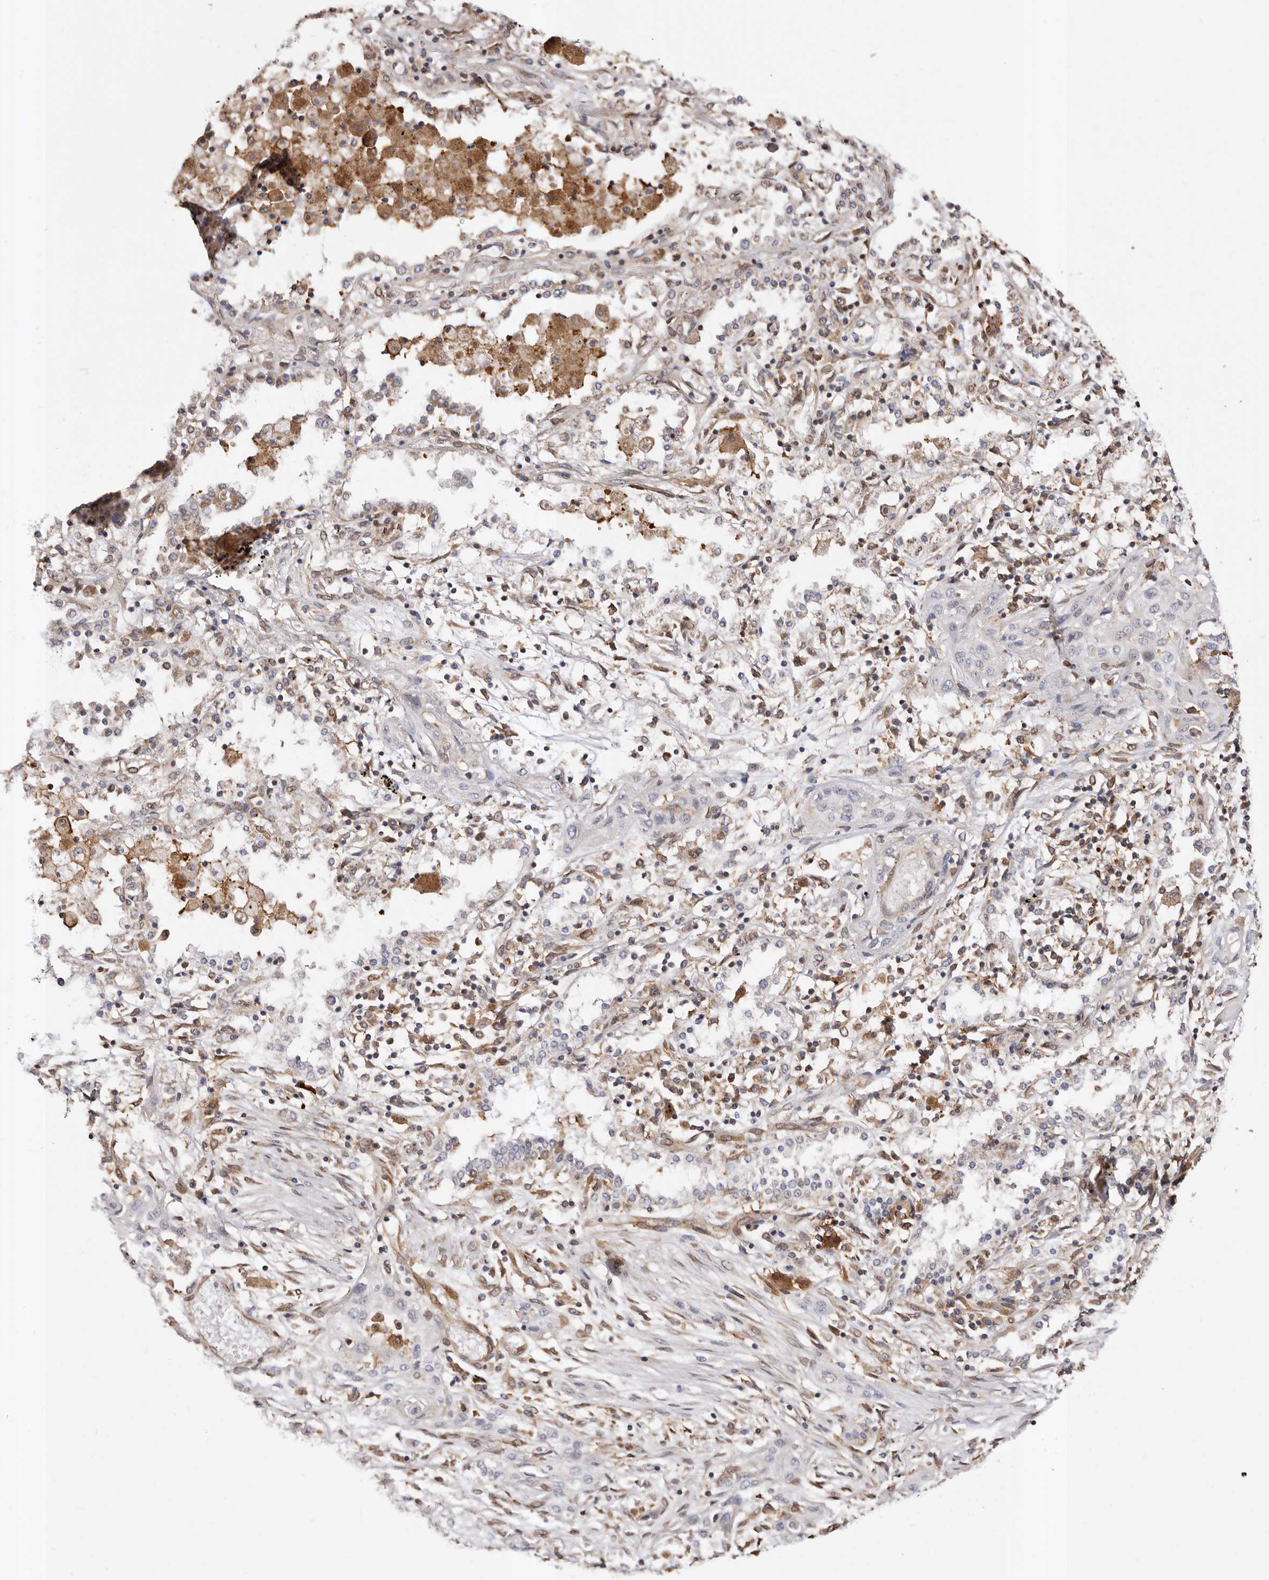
{"staining": {"intensity": "negative", "quantity": "none", "location": "none"}, "tissue": "lung cancer", "cell_type": "Tumor cells", "image_type": "cancer", "snomed": [{"axis": "morphology", "description": "Squamous cell carcinoma, NOS"}, {"axis": "topography", "description": "Lung"}], "caption": "High power microscopy histopathology image of an immunohistochemistry image of lung squamous cell carcinoma, revealing no significant expression in tumor cells.", "gene": "COQ8B", "patient": {"sex": "female", "age": 47}}